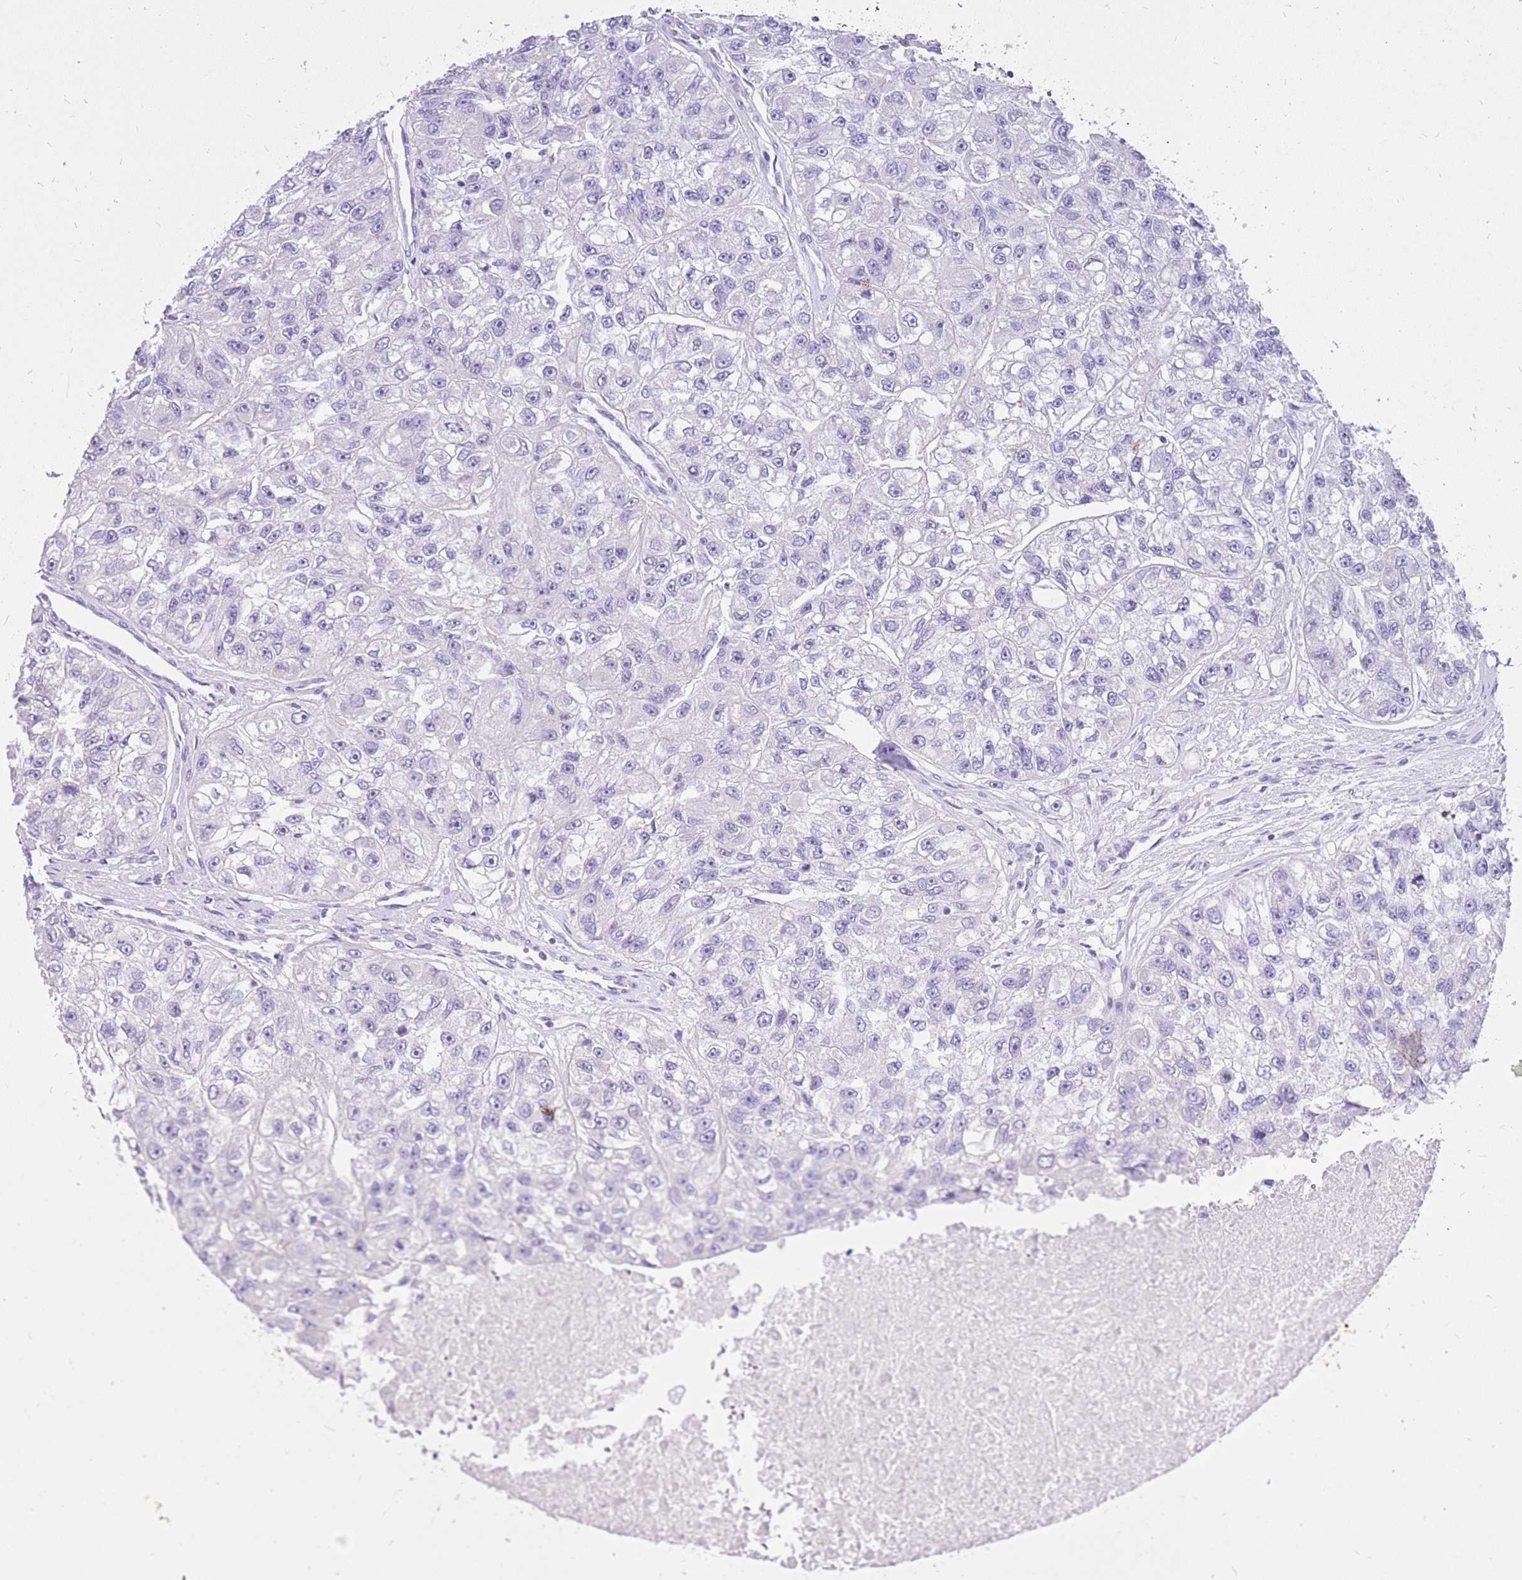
{"staining": {"intensity": "negative", "quantity": "none", "location": "none"}, "tissue": "renal cancer", "cell_type": "Tumor cells", "image_type": "cancer", "snomed": [{"axis": "morphology", "description": "Adenocarcinoma, NOS"}, {"axis": "topography", "description": "Kidney"}], "caption": "This photomicrograph is of renal cancer stained with immunohistochemistry (IHC) to label a protein in brown with the nuclei are counter-stained blue. There is no expression in tumor cells.", "gene": "R3HDM4", "patient": {"sex": "male", "age": 63}}